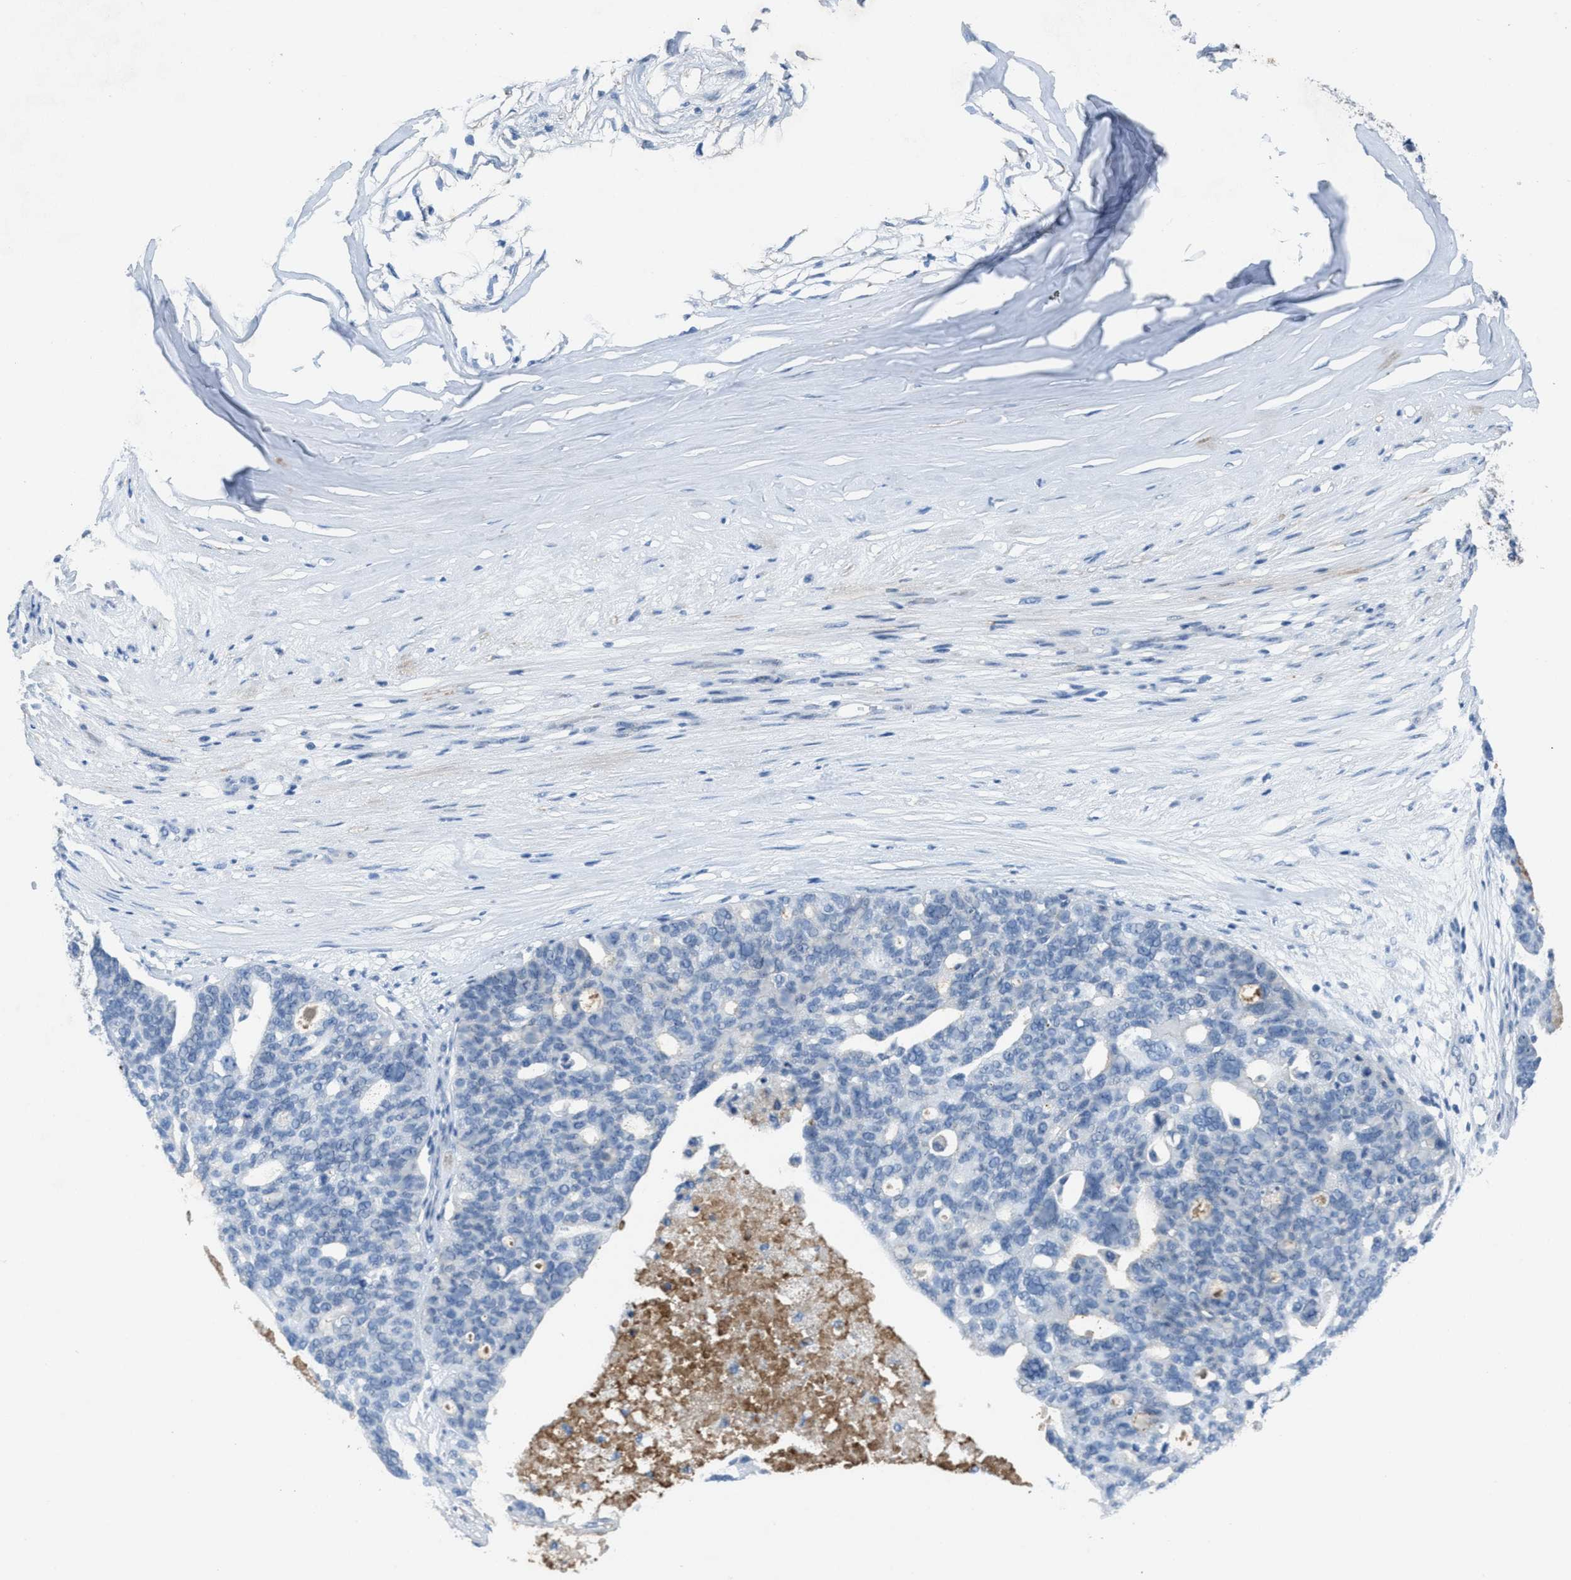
{"staining": {"intensity": "negative", "quantity": "none", "location": "none"}, "tissue": "ovarian cancer", "cell_type": "Tumor cells", "image_type": "cancer", "snomed": [{"axis": "morphology", "description": "Cystadenocarcinoma, serous, NOS"}, {"axis": "topography", "description": "Ovary"}], "caption": "Ovarian cancer (serous cystadenocarcinoma) stained for a protein using immunohistochemistry (IHC) shows no expression tumor cells.", "gene": "SLC5A5", "patient": {"sex": "female", "age": 59}}